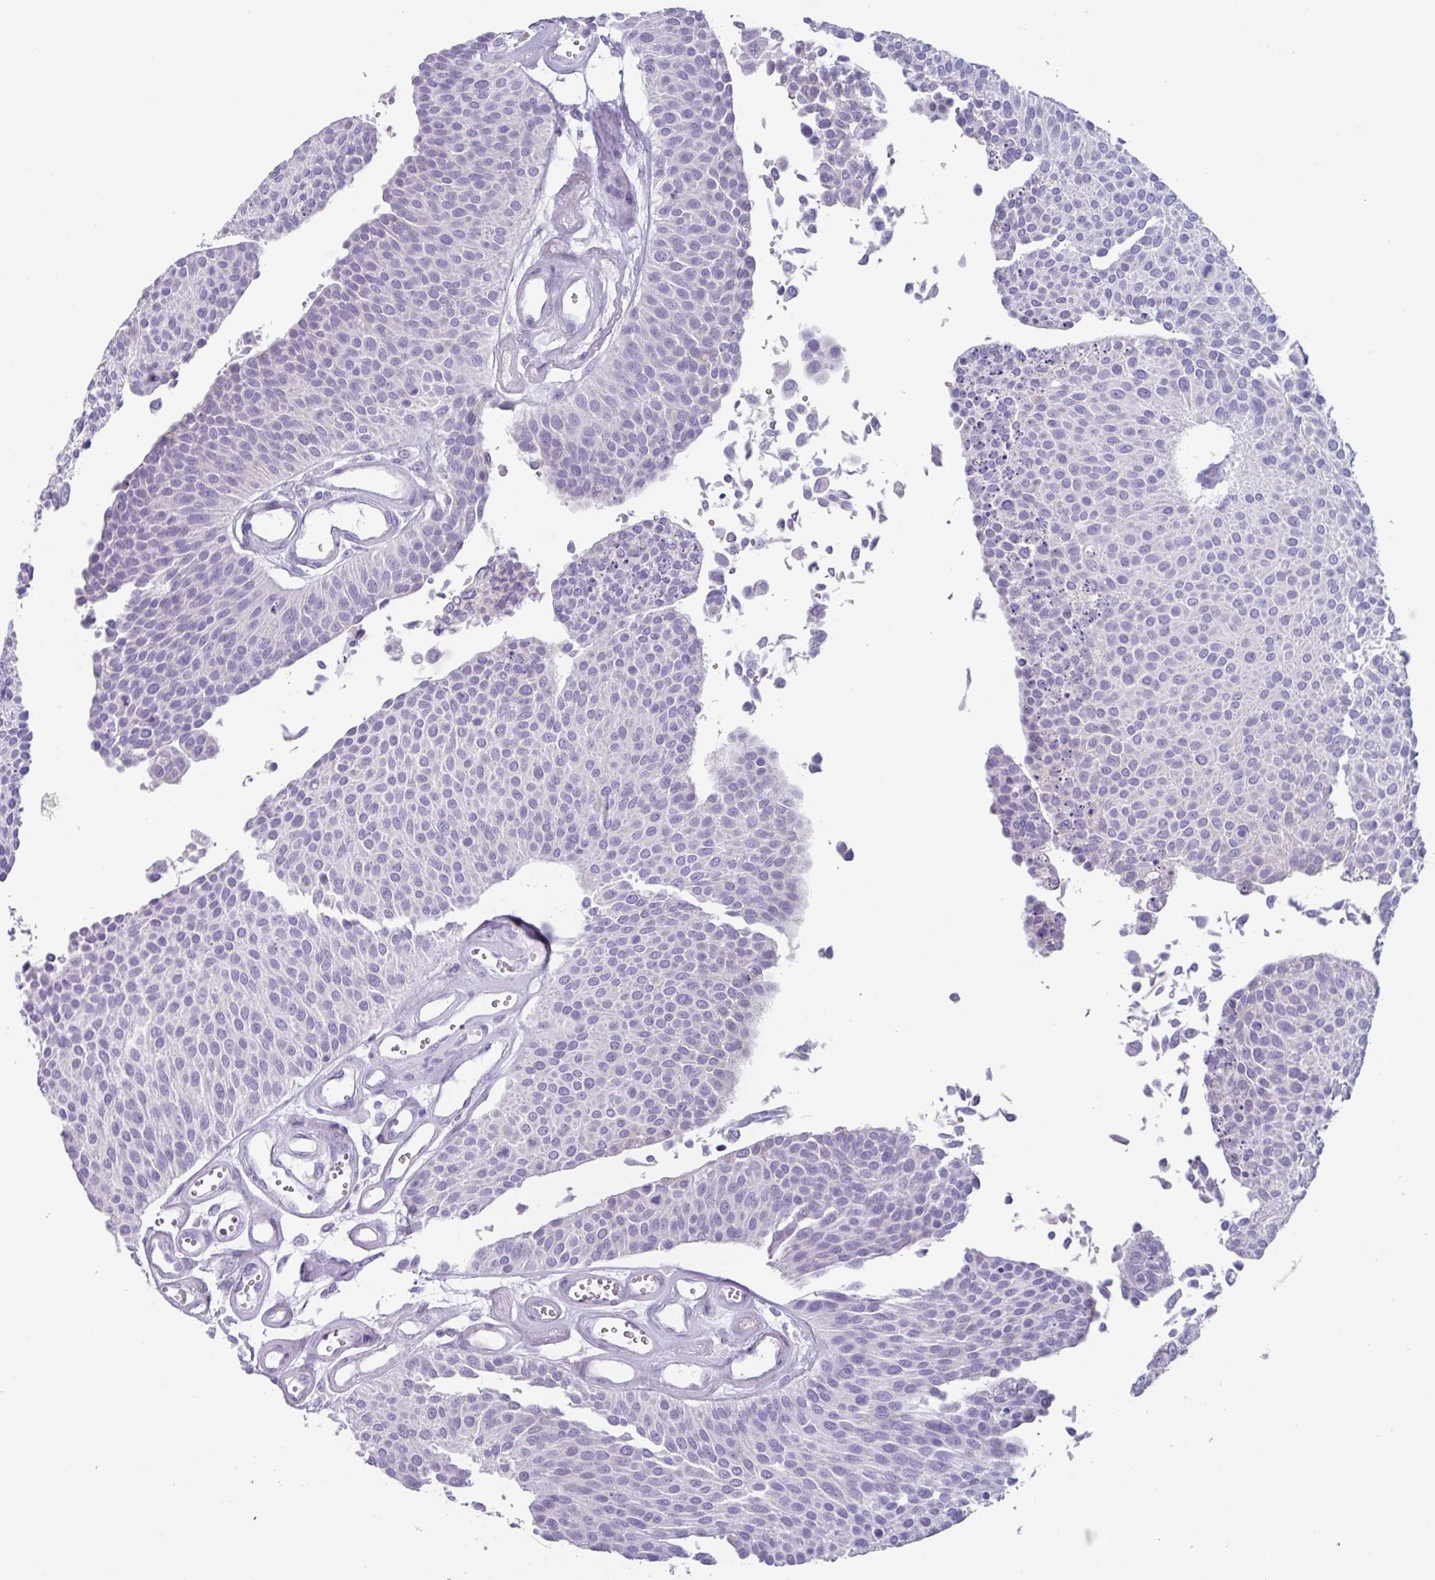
{"staining": {"intensity": "negative", "quantity": "none", "location": "none"}, "tissue": "urothelial cancer", "cell_type": "Tumor cells", "image_type": "cancer", "snomed": [{"axis": "morphology", "description": "Urothelial carcinoma, NOS"}, {"axis": "topography", "description": "Urinary bladder"}], "caption": "This is an immunohistochemistry histopathology image of urothelial cancer. There is no expression in tumor cells.", "gene": "OR2T10", "patient": {"sex": "male", "age": 55}}